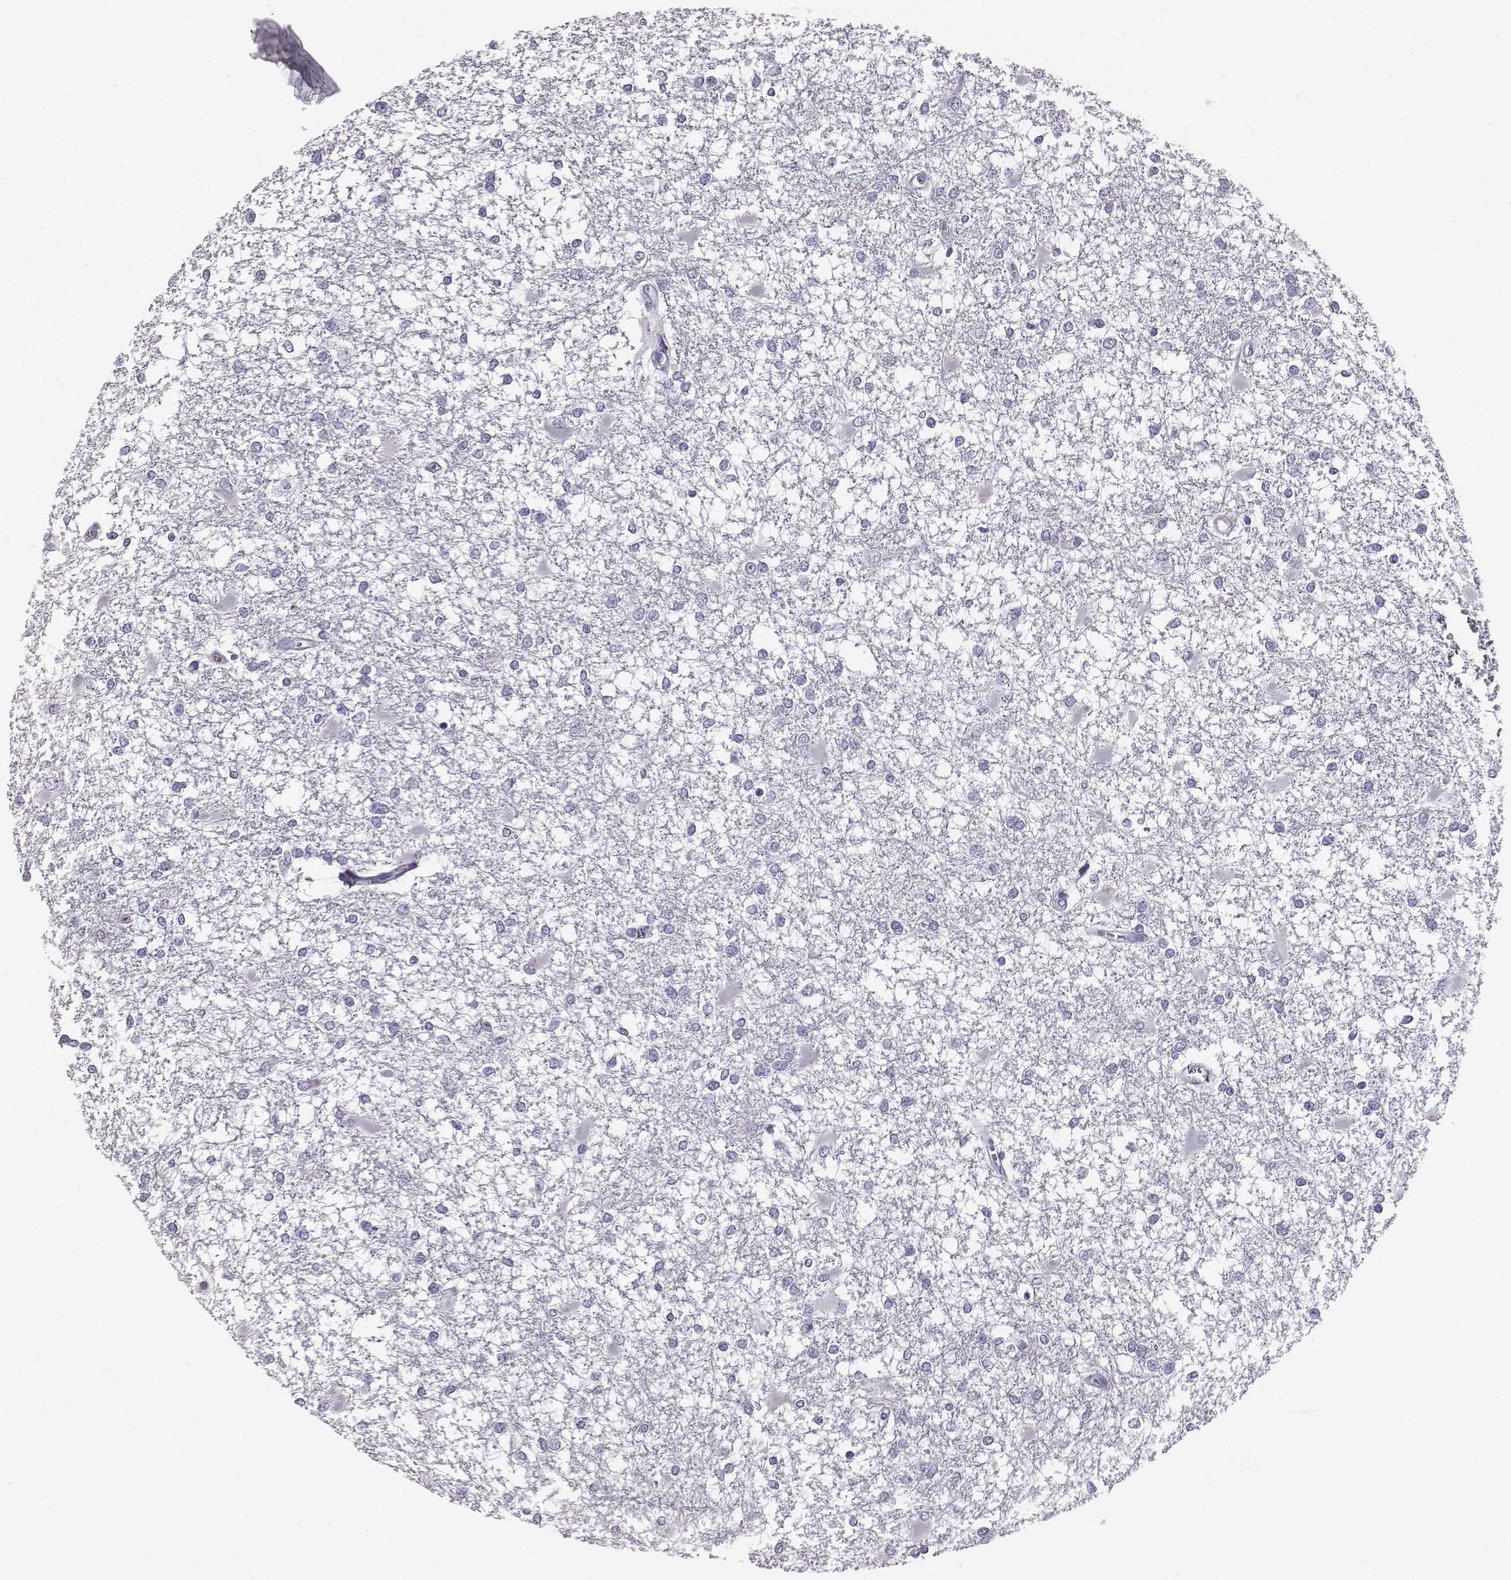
{"staining": {"intensity": "negative", "quantity": "none", "location": "none"}, "tissue": "glioma", "cell_type": "Tumor cells", "image_type": "cancer", "snomed": [{"axis": "morphology", "description": "Glioma, malignant, High grade"}, {"axis": "topography", "description": "Cerebral cortex"}], "caption": "Immunohistochemistry of malignant high-grade glioma displays no positivity in tumor cells.", "gene": "ADAM7", "patient": {"sex": "male", "age": 79}}